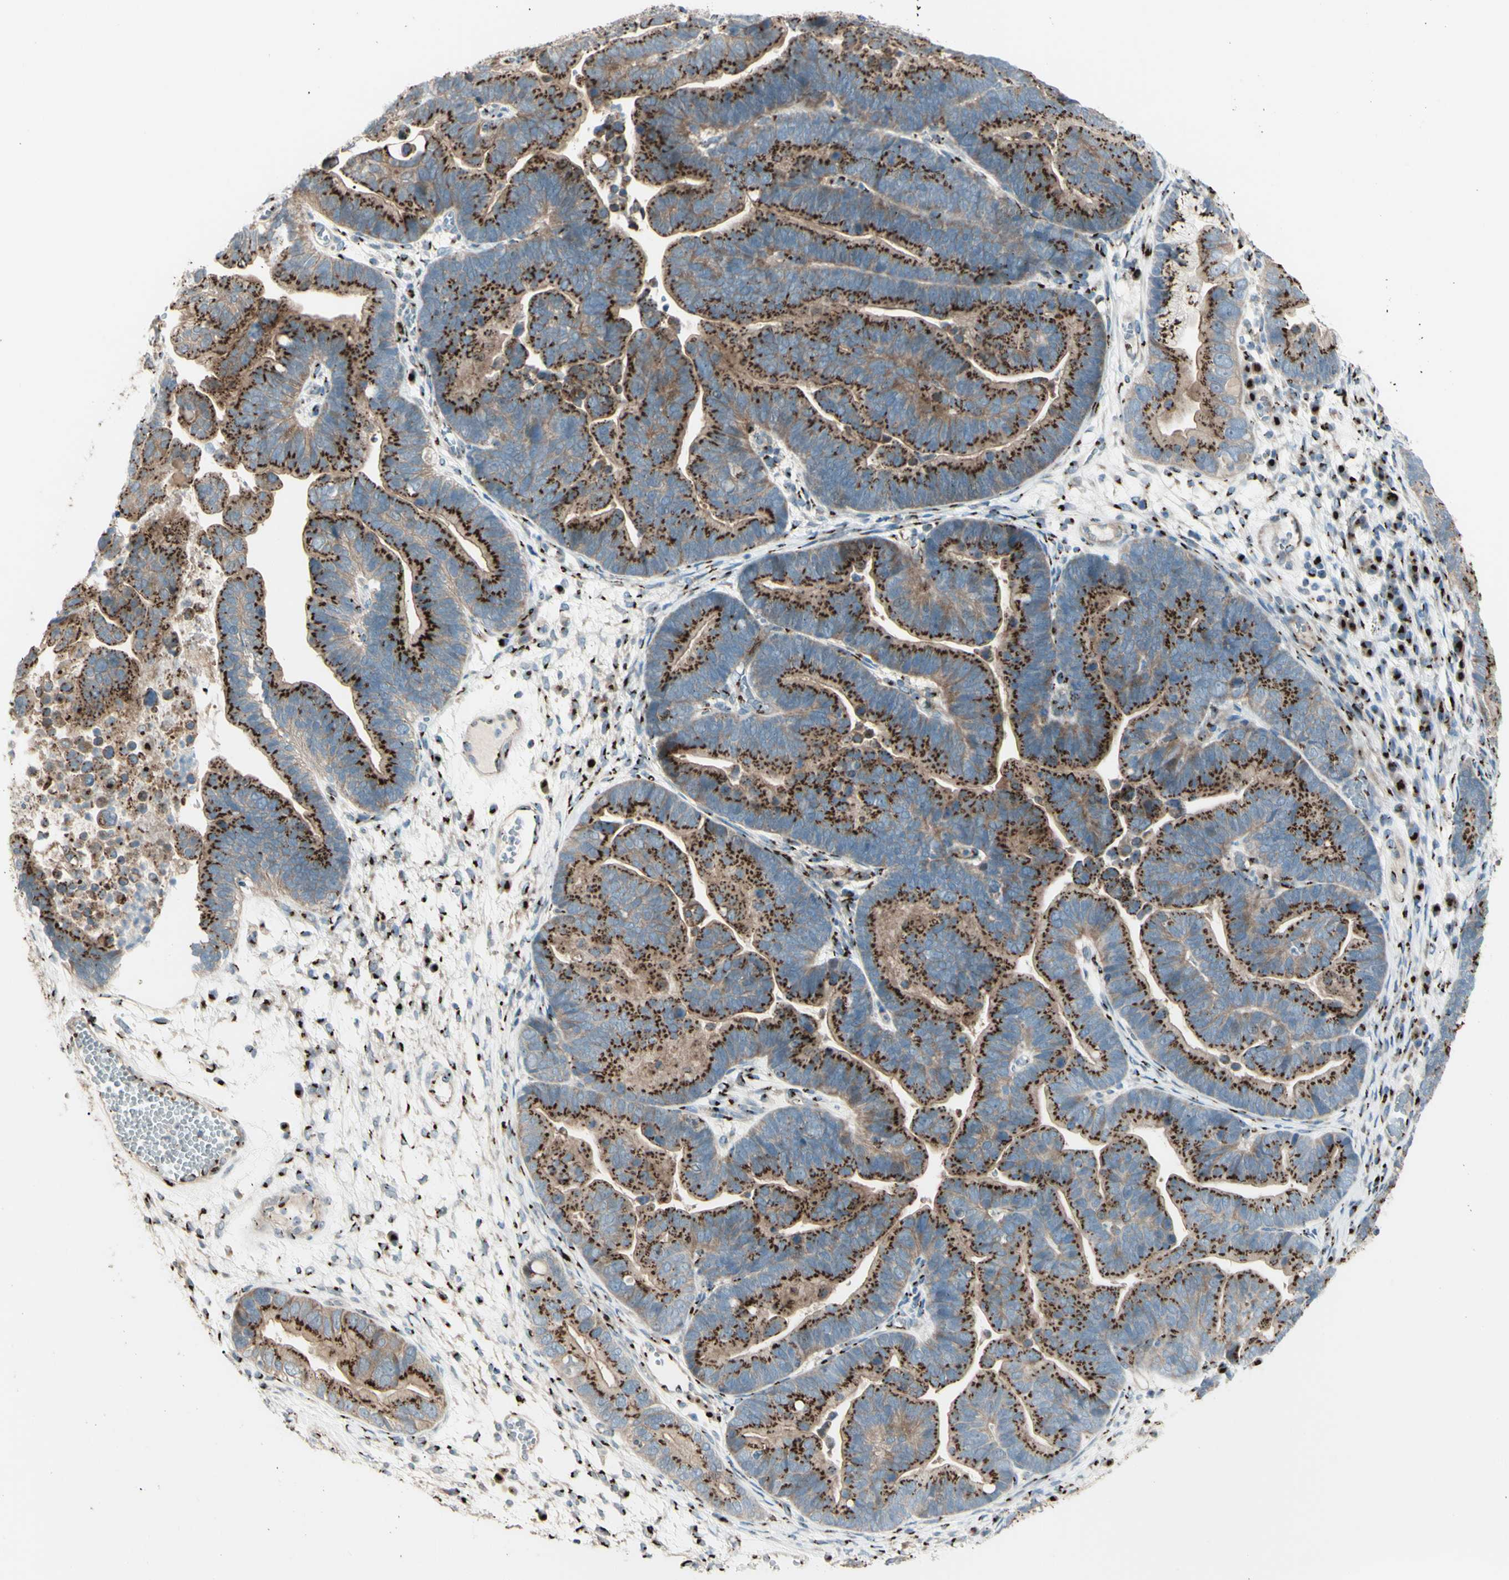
{"staining": {"intensity": "strong", "quantity": ">75%", "location": "cytoplasmic/membranous"}, "tissue": "ovarian cancer", "cell_type": "Tumor cells", "image_type": "cancer", "snomed": [{"axis": "morphology", "description": "Cystadenocarcinoma, serous, NOS"}, {"axis": "topography", "description": "Ovary"}], "caption": "DAB (3,3'-diaminobenzidine) immunohistochemical staining of ovarian cancer shows strong cytoplasmic/membranous protein staining in about >75% of tumor cells.", "gene": "BPNT2", "patient": {"sex": "female", "age": 56}}